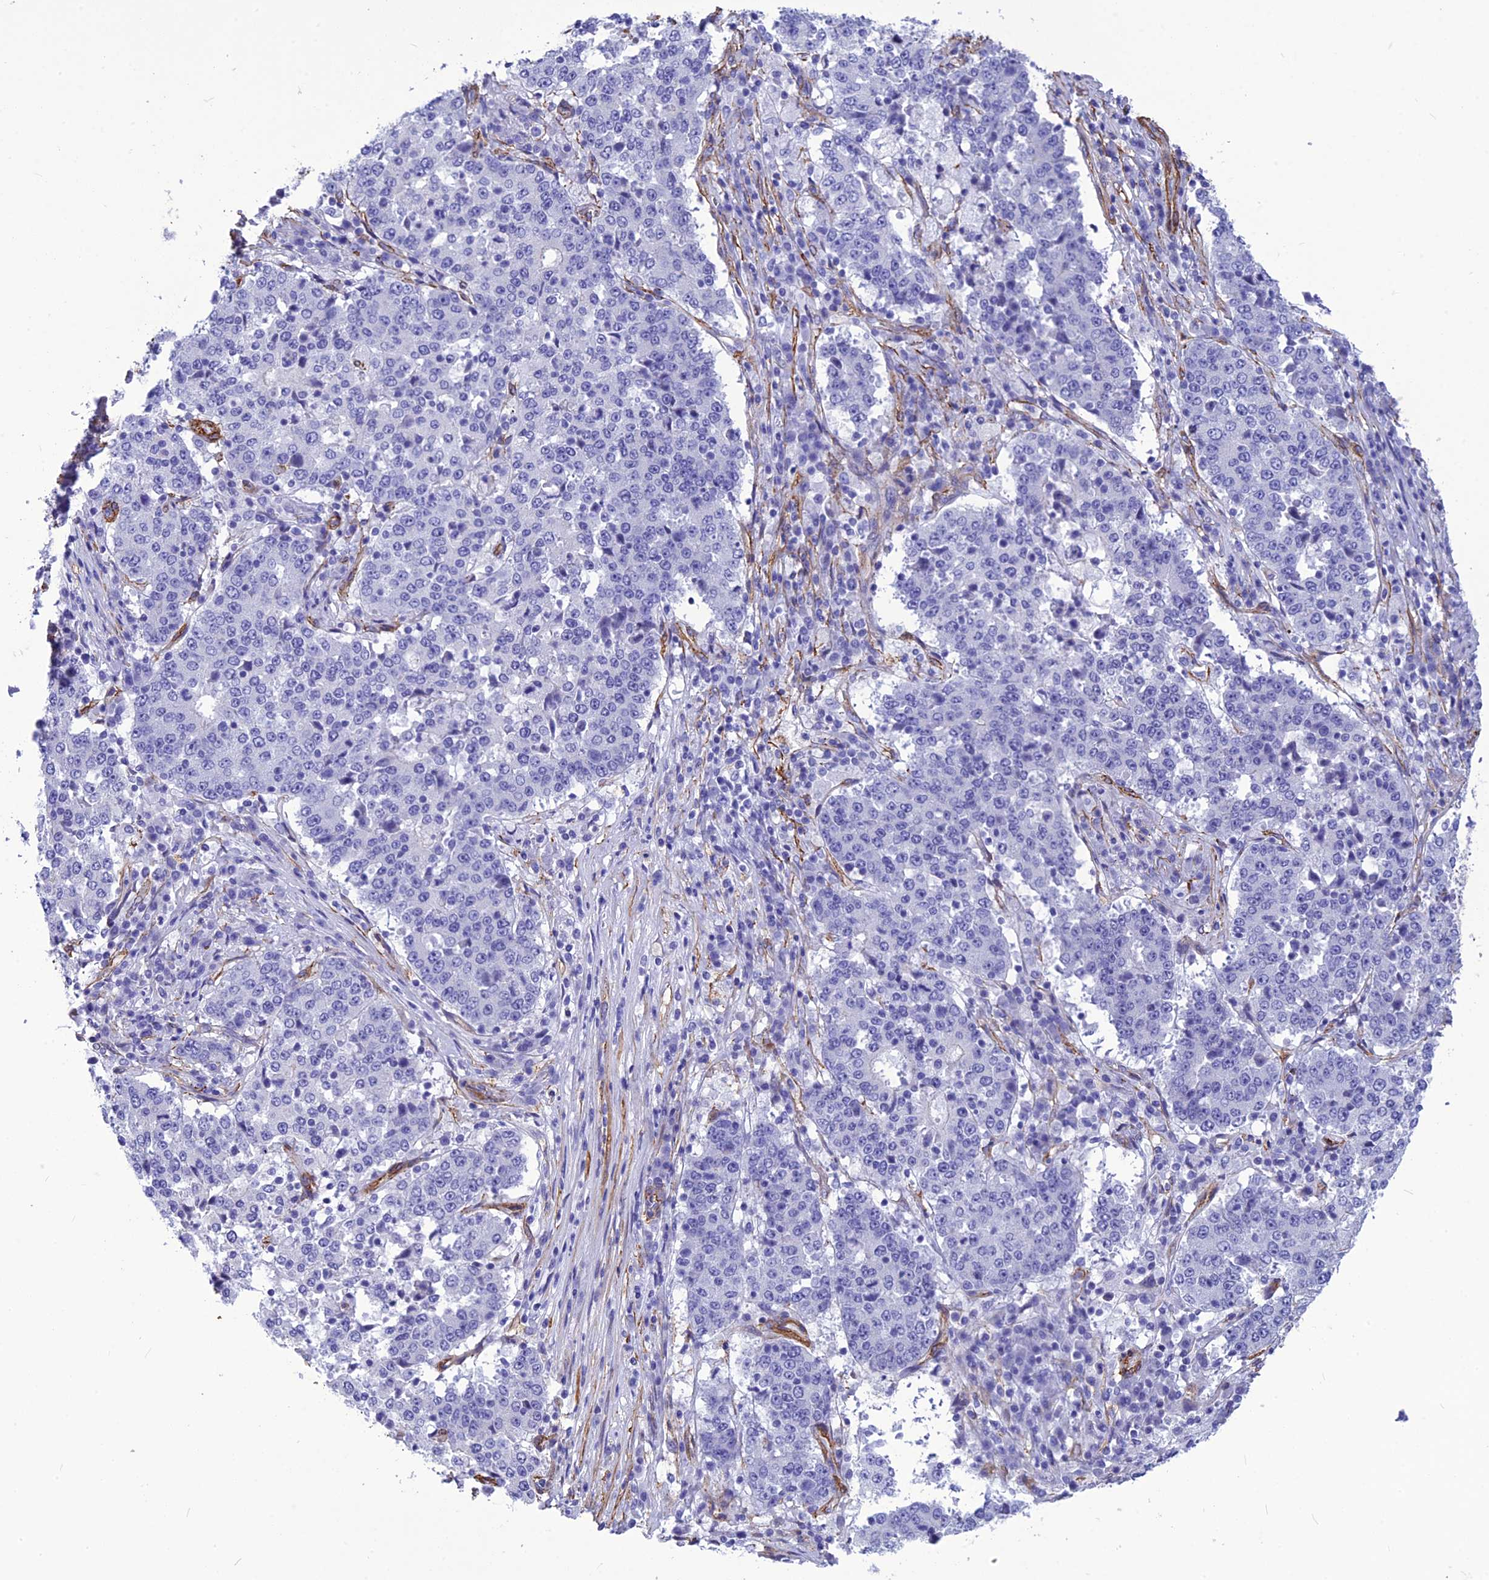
{"staining": {"intensity": "negative", "quantity": "none", "location": "none"}, "tissue": "stomach cancer", "cell_type": "Tumor cells", "image_type": "cancer", "snomed": [{"axis": "morphology", "description": "Adenocarcinoma, NOS"}, {"axis": "topography", "description": "Stomach"}], "caption": "Immunohistochemistry (IHC) micrograph of stomach cancer stained for a protein (brown), which reveals no positivity in tumor cells.", "gene": "NKD1", "patient": {"sex": "male", "age": 59}}